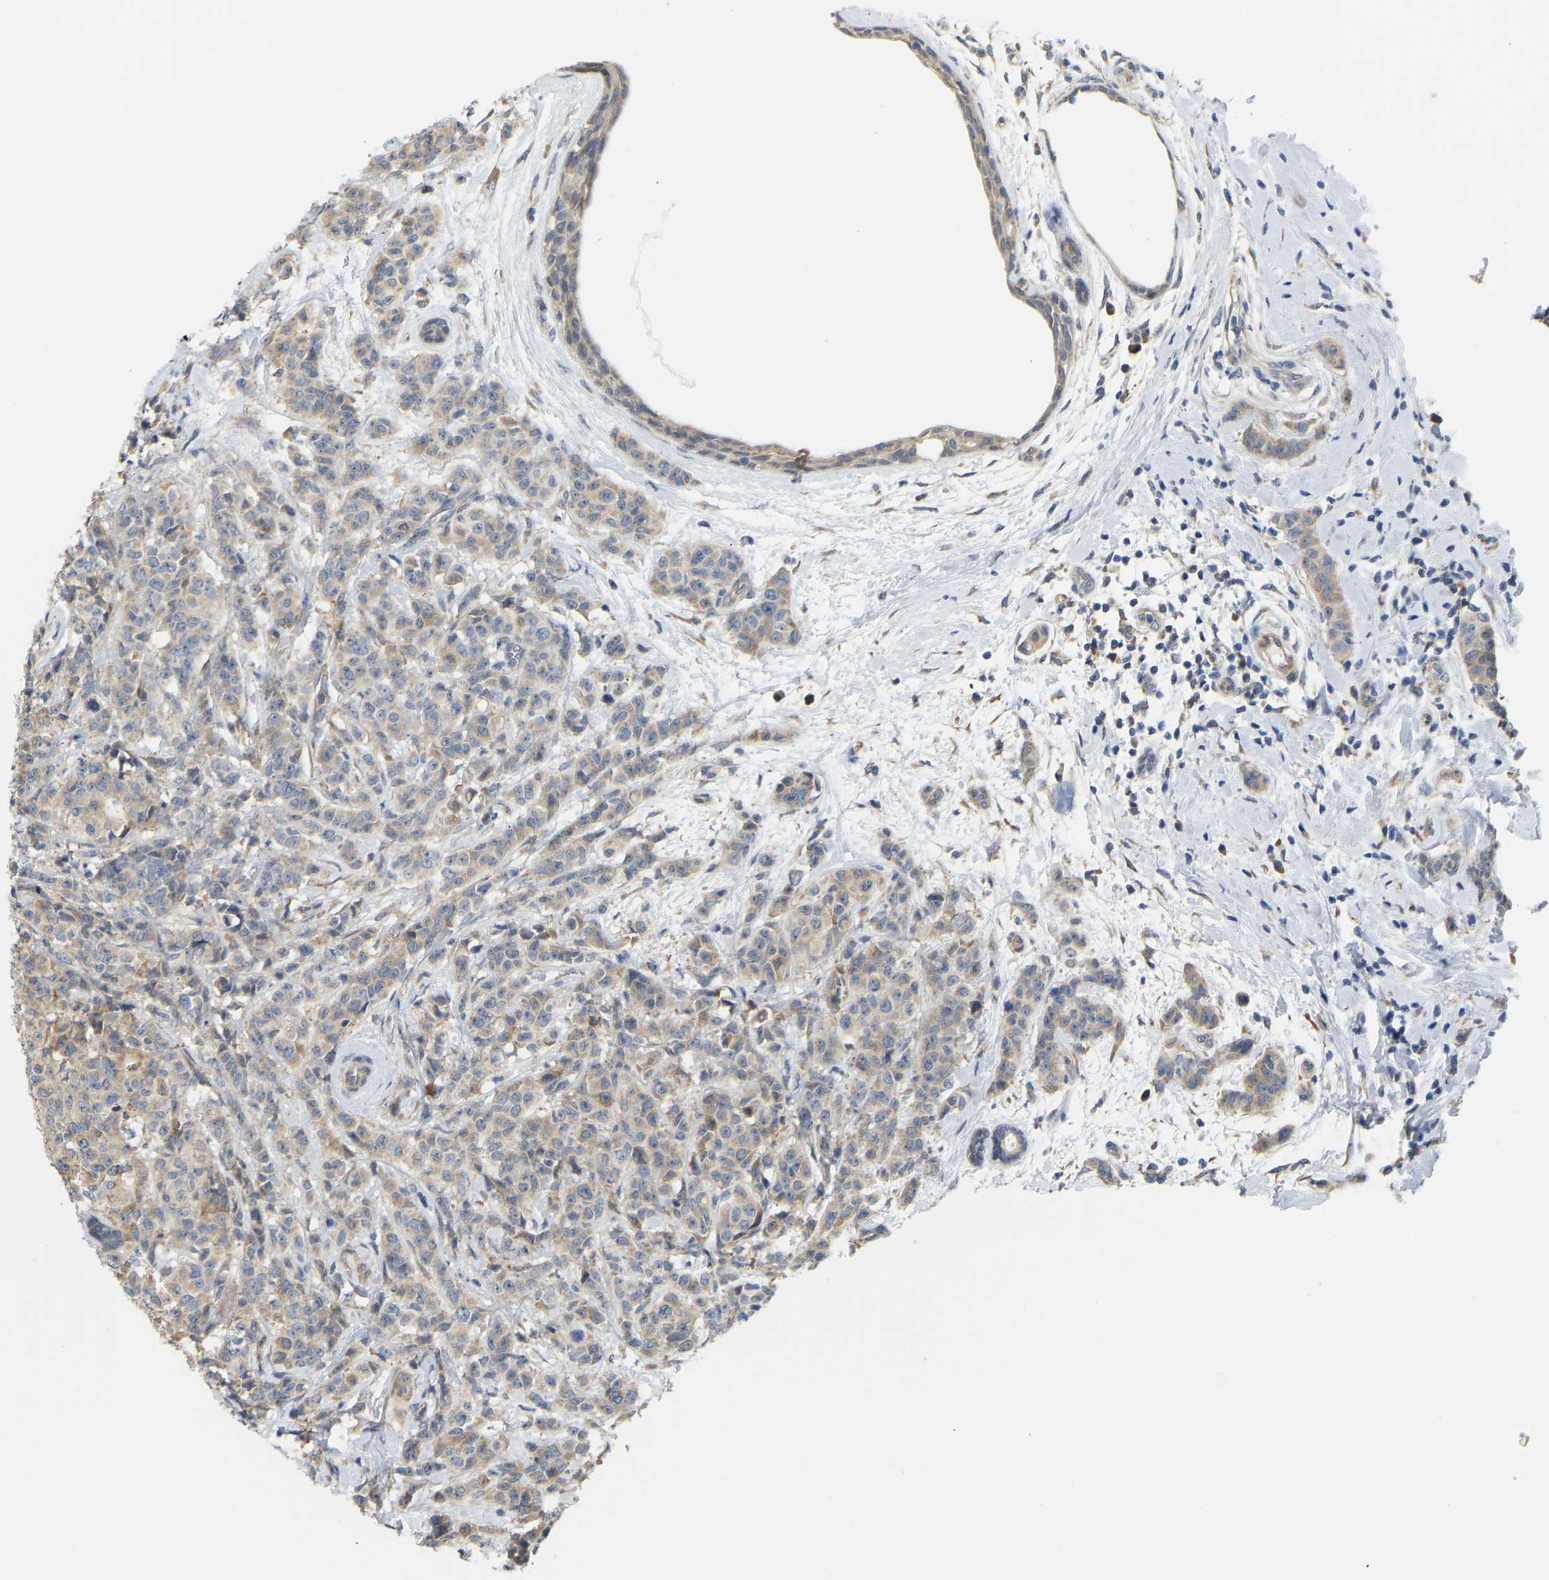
{"staining": {"intensity": "weak", "quantity": ">75%", "location": "cytoplasmic/membranous"}, "tissue": "breast cancer", "cell_type": "Tumor cells", "image_type": "cancer", "snomed": [{"axis": "morphology", "description": "Normal tissue, NOS"}, {"axis": "morphology", "description": "Duct carcinoma"}, {"axis": "topography", "description": "Breast"}], "caption": "High-power microscopy captured an IHC image of breast invasive ductal carcinoma, revealing weak cytoplasmic/membranous expression in about >75% of tumor cells.", "gene": "BEND3", "patient": {"sex": "female", "age": 40}}